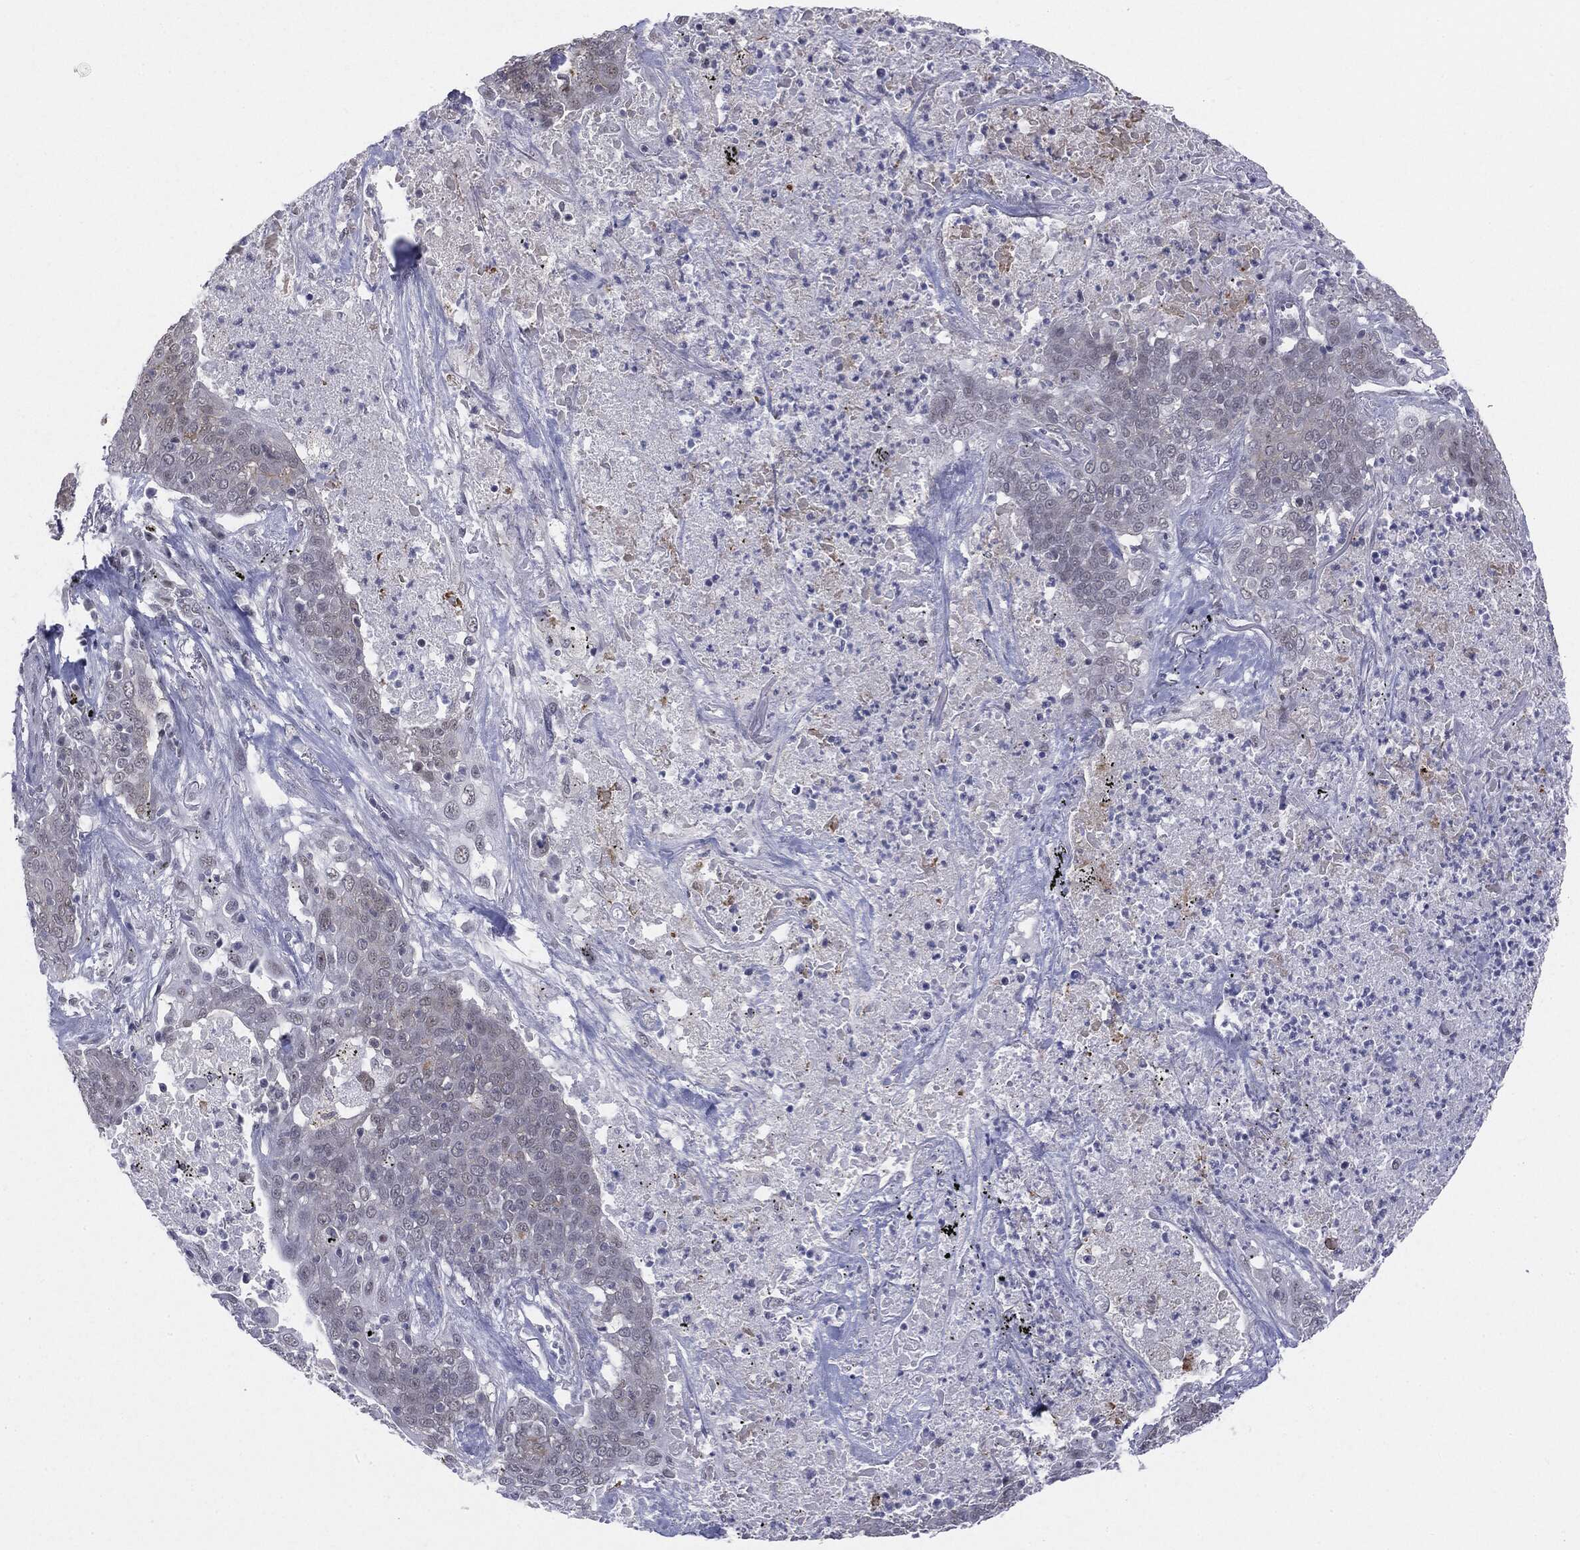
{"staining": {"intensity": "negative", "quantity": "none", "location": "none"}, "tissue": "lung cancer", "cell_type": "Tumor cells", "image_type": "cancer", "snomed": [{"axis": "morphology", "description": "Squamous cell carcinoma, NOS"}, {"axis": "topography", "description": "Lung"}], "caption": "This is a photomicrograph of immunohistochemistry (IHC) staining of lung cancer, which shows no staining in tumor cells. Nuclei are stained in blue.", "gene": "SLC5A5", "patient": {"sex": "male", "age": 82}}